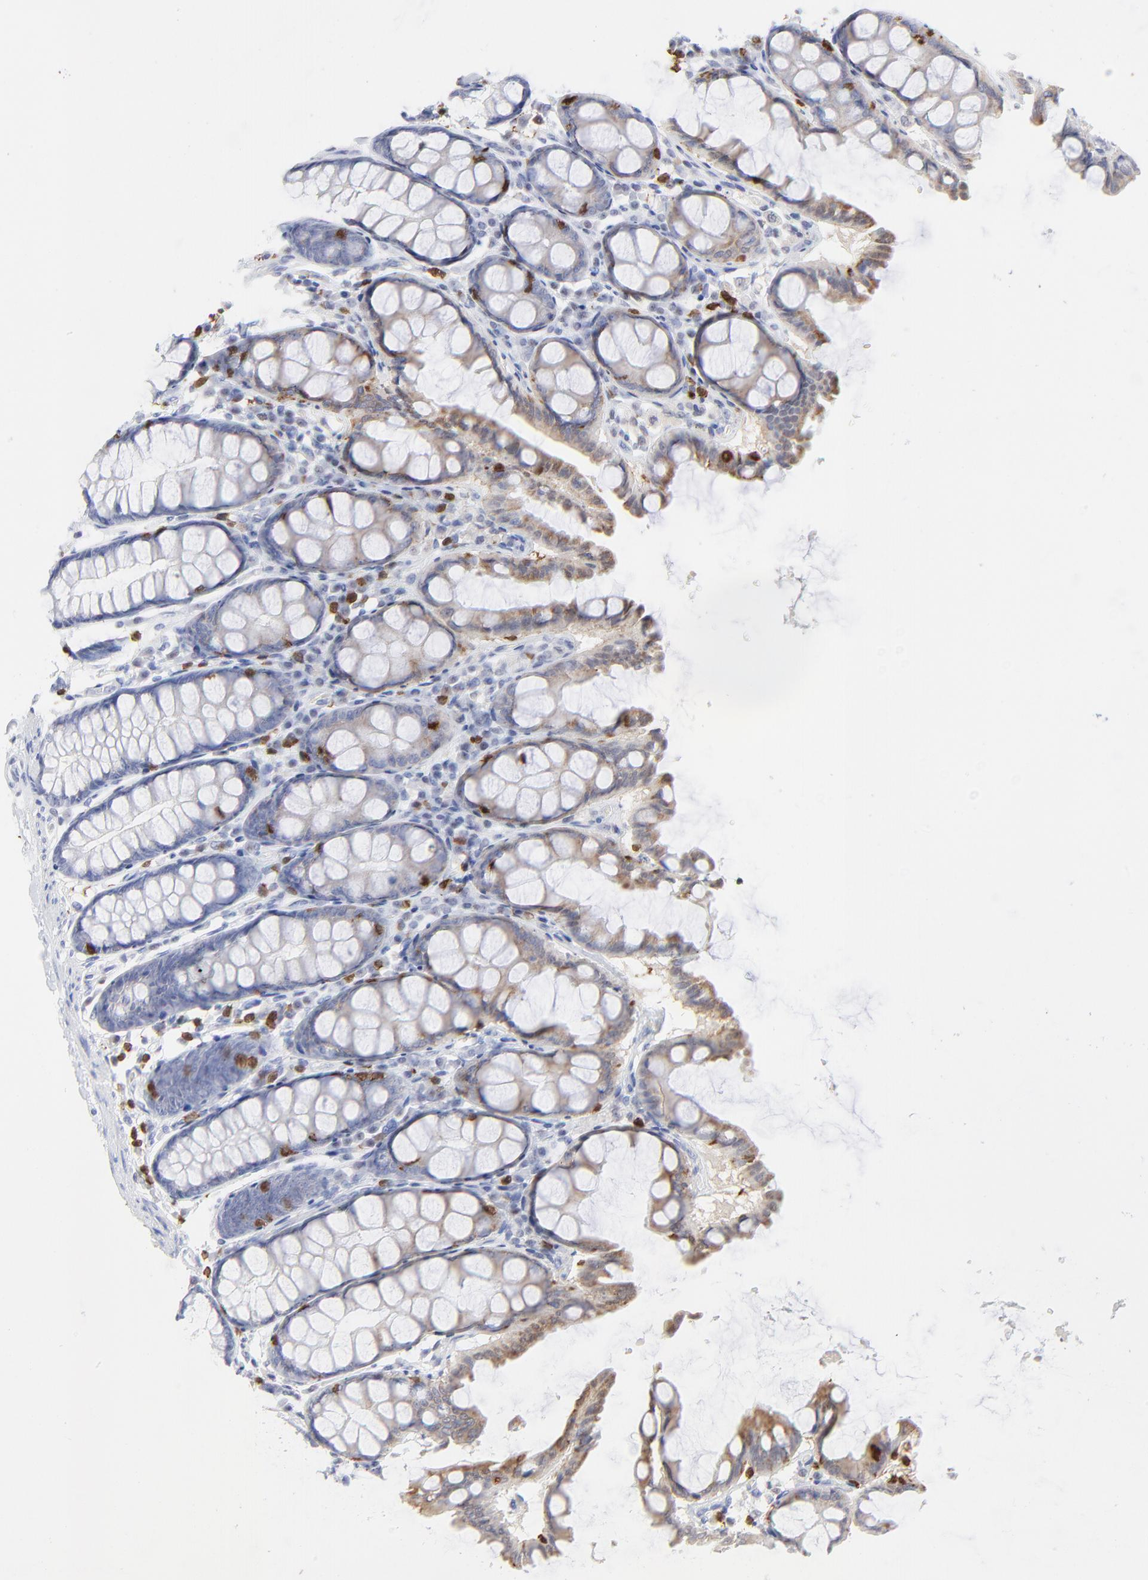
{"staining": {"intensity": "negative", "quantity": "none", "location": "none"}, "tissue": "colon", "cell_type": "Endothelial cells", "image_type": "normal", "snomed": [{"axis": "morphology", "description": "Normal tissue, NOS"}, {"axis": "topography", "description": "Colon"}], "caption": "High power microscopy histopathology image of an immunohistochemistry micrograph of unremarkable colon, revealing no significant expression in endothelial cells. (IHC, brightfield microscopy, high magnification).", "gene": "ZAP70", "patient": {"sex": "female", "age": 61}}